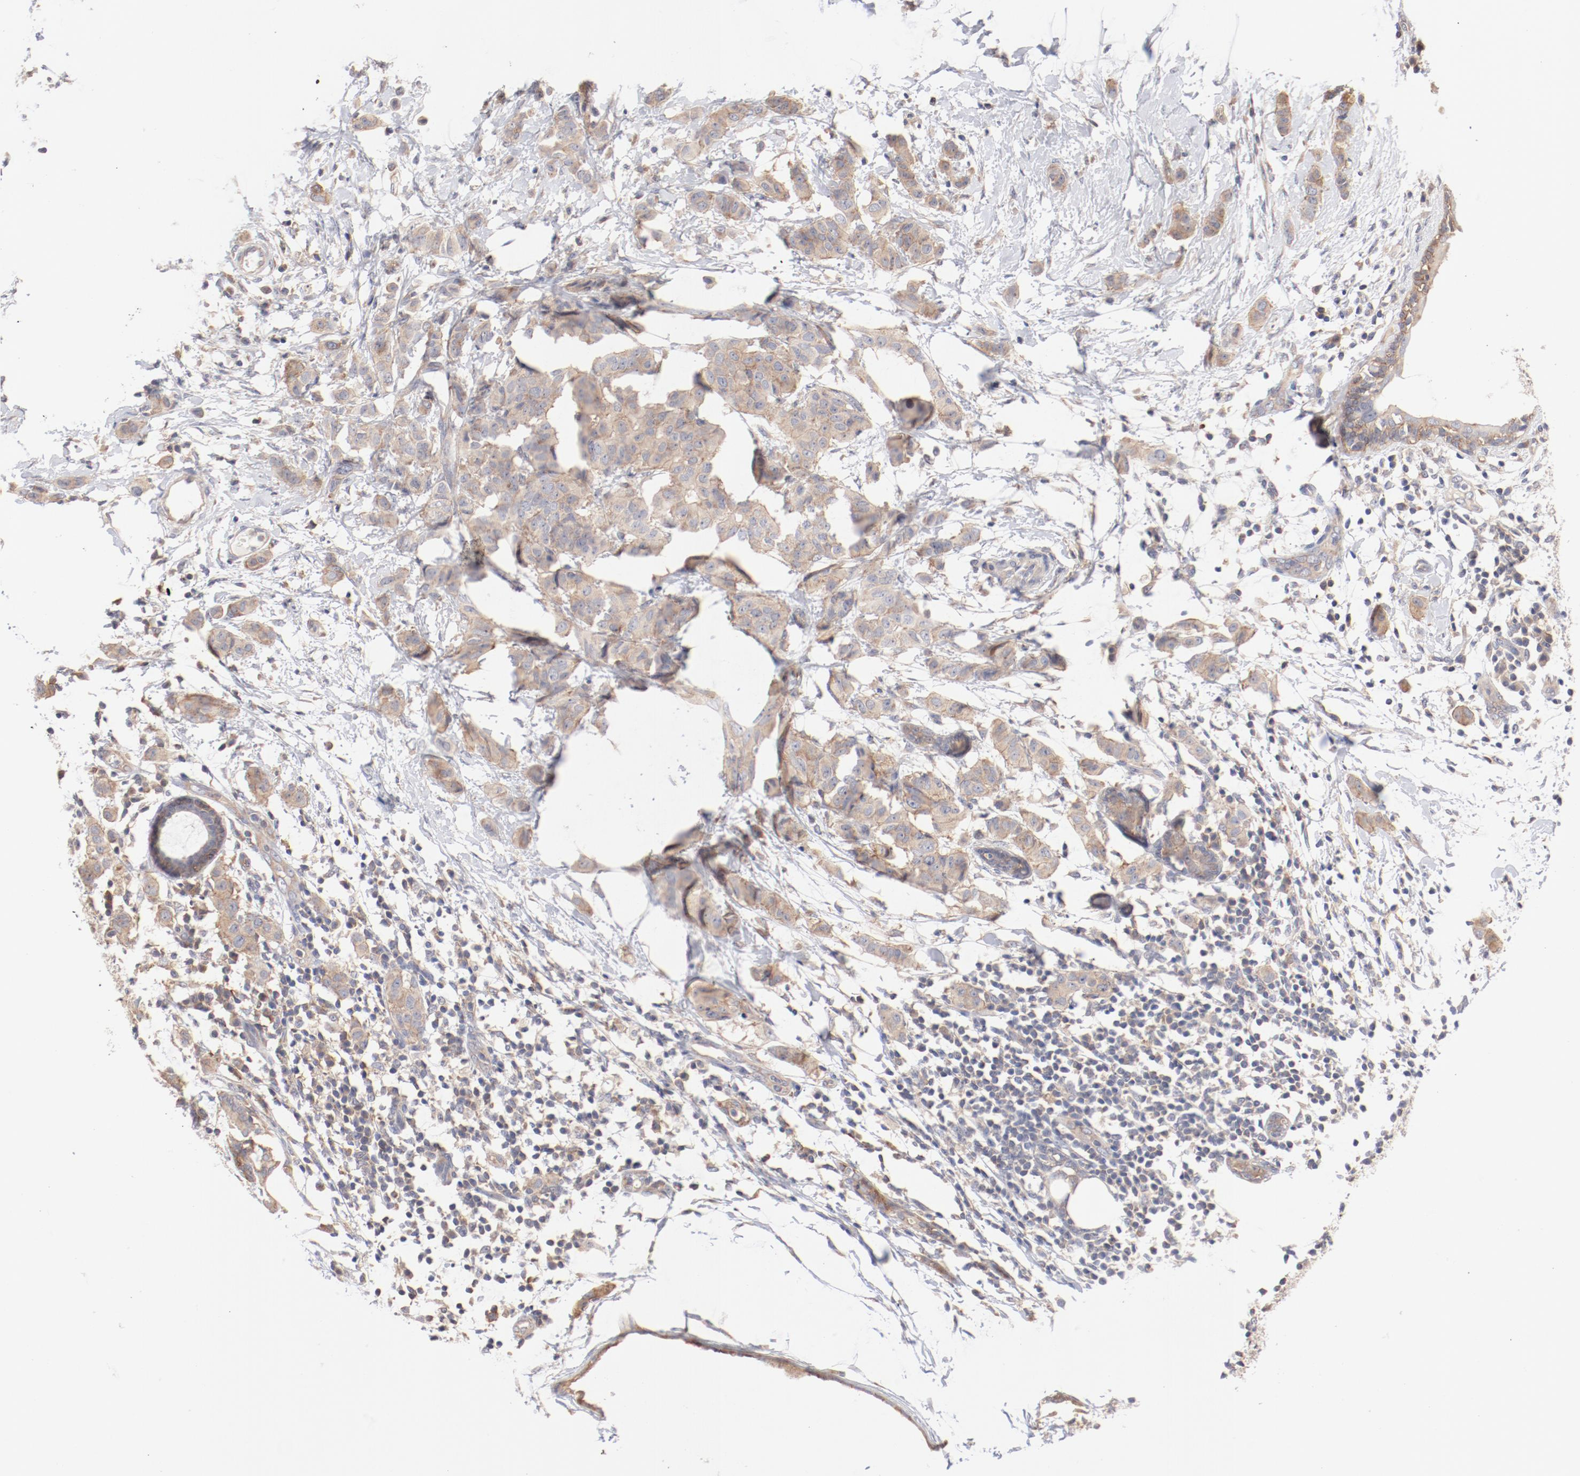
{"staining": {"intensity": "weak", "quantity": ">75%", "location": "cytoplasmic/membranous"}, "tissue": "breast cancer", "cell_type": "Tumor cells", "image_type": "cancer", "snomed": [{"axis": "morphology", "description": "Duct carcinoma"}, {"axis": "topography", "description": "Breast"}], "caption": "The micrograph exhibits staining of breast cancer (intraductal carcinoma), revealing weak cytoplasmic/membranous protein expression (brown color) within tumor cells.", "gene": "SETD3", "patient": {"sex": "female", "age": 40}}